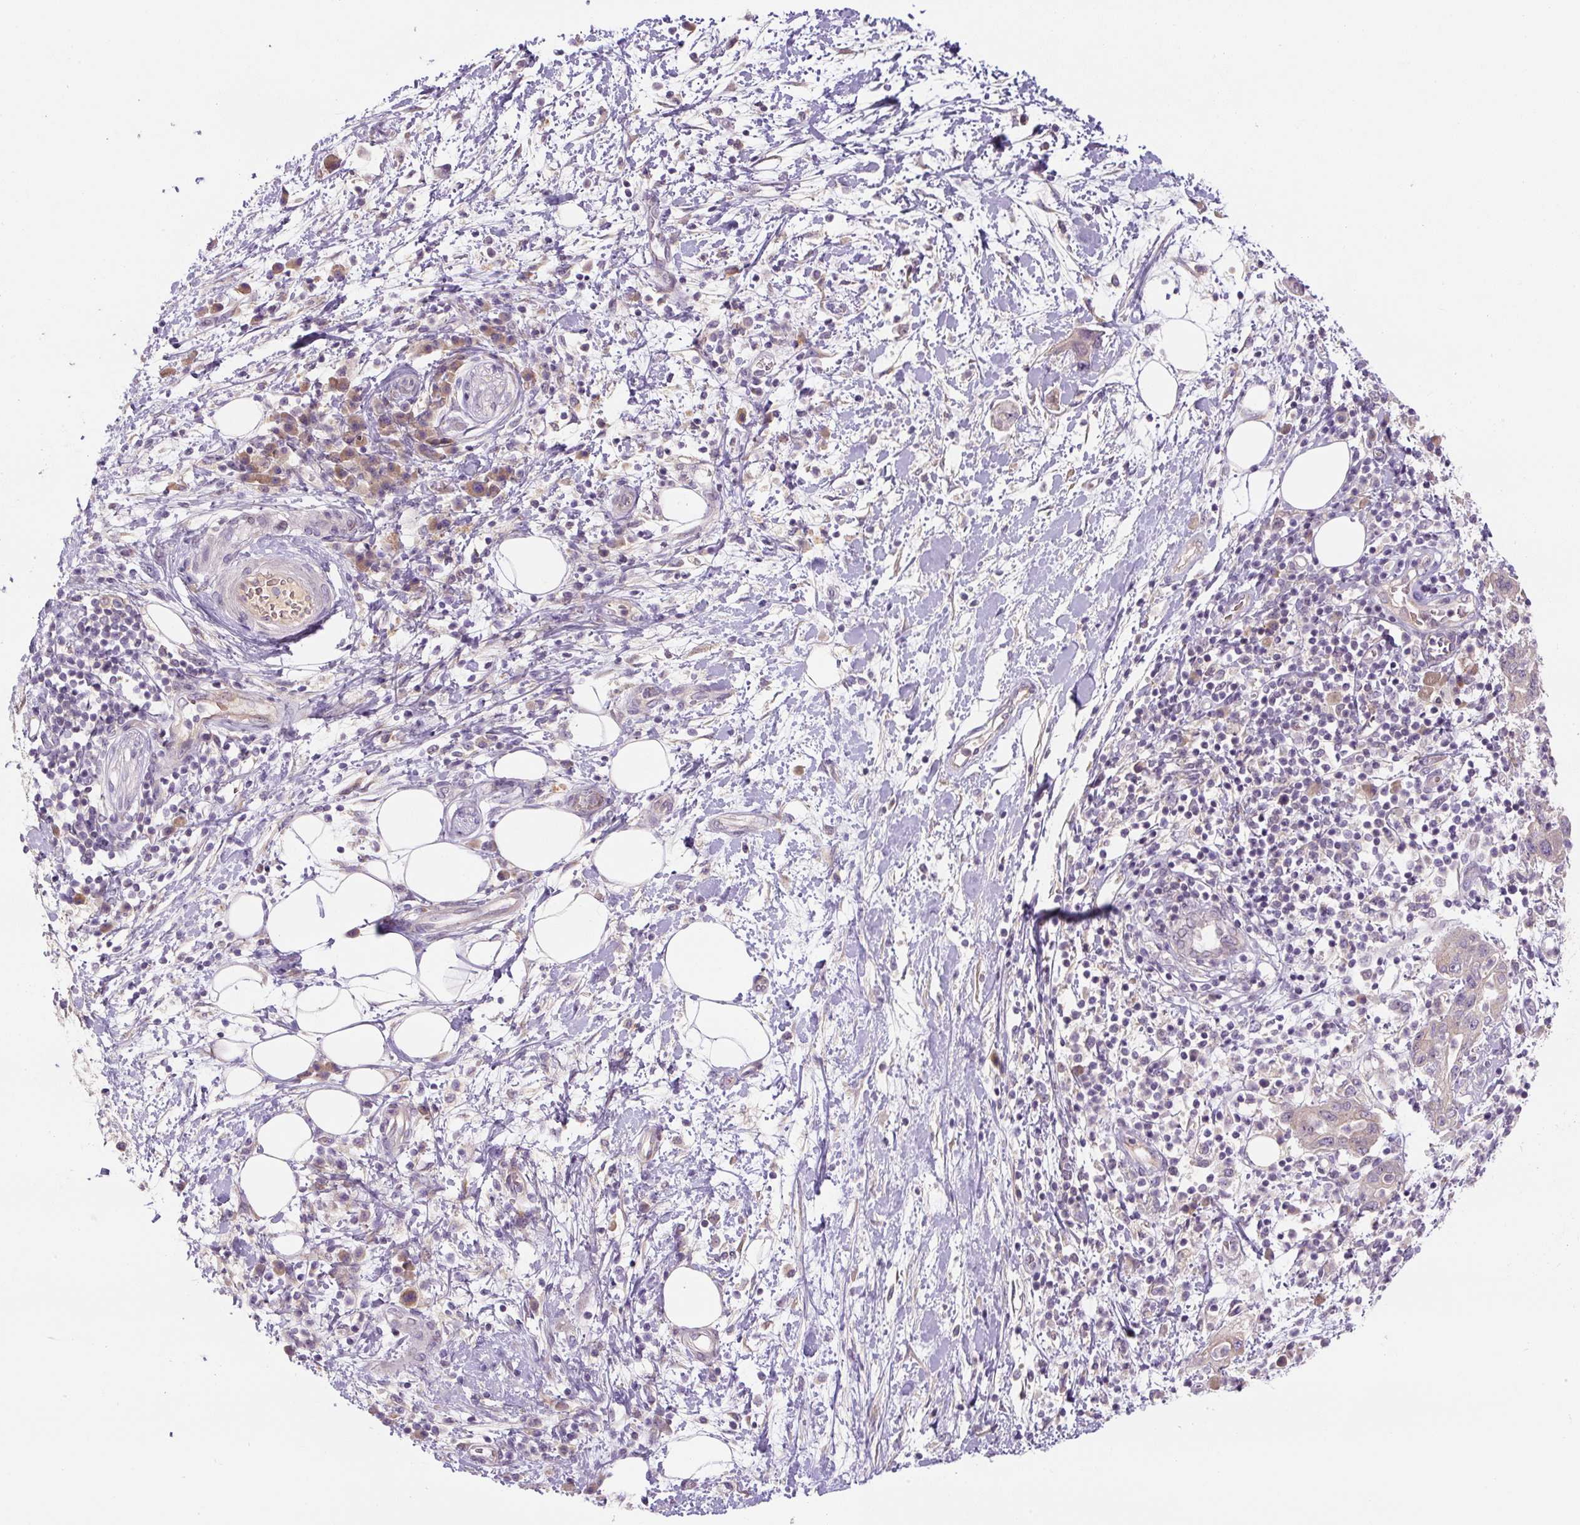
{"staining": {"intensity": "negative", "quantity": "none", "location": "none"}, "tissue": "pancreatic cancer", "cell_type": "Tumor cells", "image_type": "cancer", "snomed": [{"axis": "morphology", "description": "Adenocarcinoma, NOS"}, {"axis": "topography", "description": "Pancreas"}], "caption": "A micrograph of human adenocarcinoma (pancreatic) is negative for staining in tumor cells. (Brightfield microscopy of DAB (3,3'-diaminobenzidine) immunohistochemistry (IHC) at high magnification).", "gene": "YIF1B", "patient": {"sex": "female", "age": 73}}